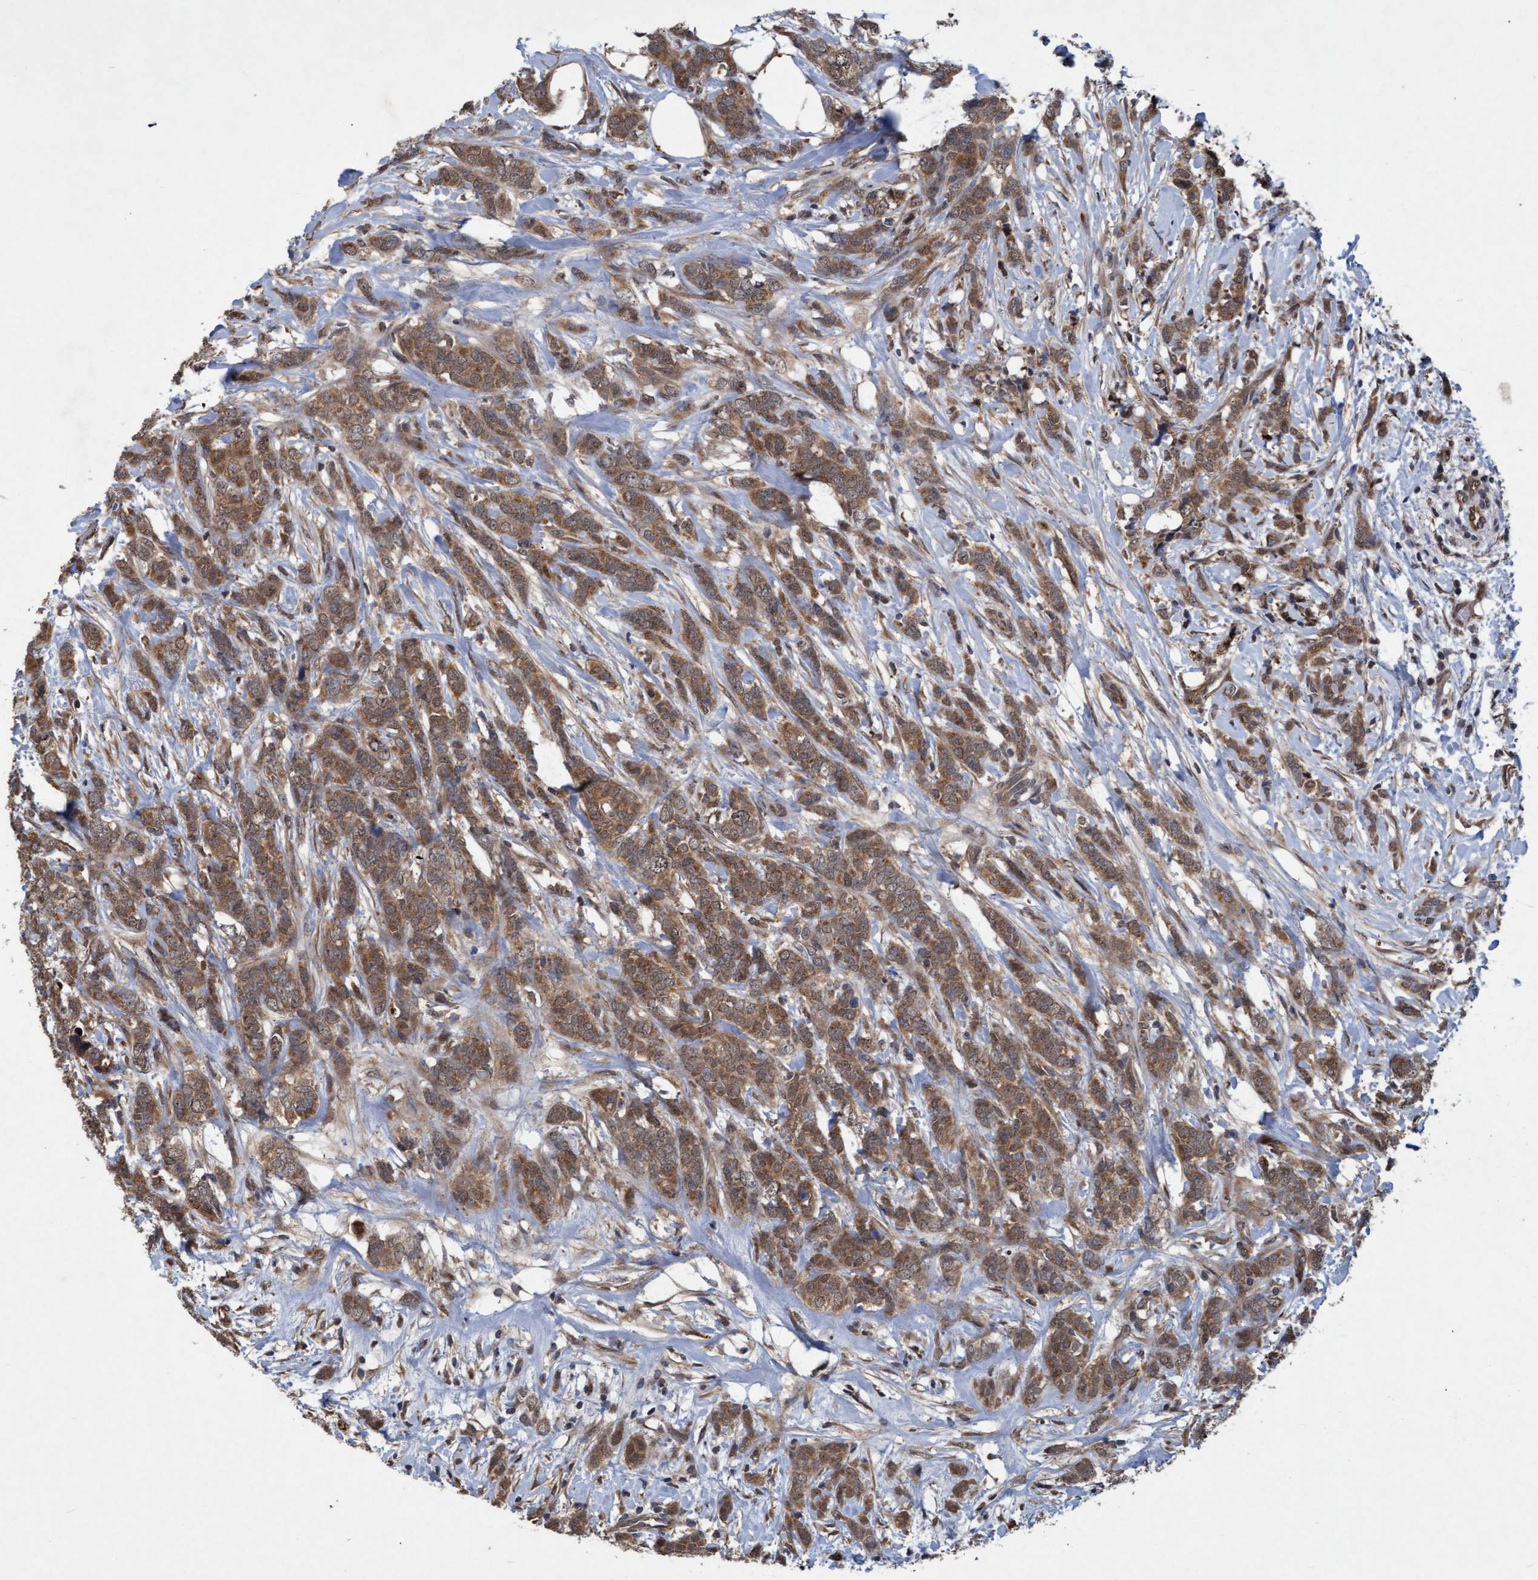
{"staining": {"intensity": "moderate", "quantity": ">75%", "location": "cytoplasmic/membranous,nuclear"}, "tissue": "breast cancer", "cell_type": "Tumor cells", "image_type": "cancer", "snomed": [{"axis": "morphology", "description": "Lobular carcinoma"}, {"axis": "topography", "description": "Skin"}, {"axis": "topography", "description": "Breast"}], "caption": "The image displays staining of breast lobular carcinoma, revealing moderate cytoplasmic/membranous and nuclear protein positivity (brown color) within tumor cells. (Stains: DAB (3,3'-diaminobenzidine) in brown, nuclei in blue, Microscopy: brightfield microscopy at high magnification).", "gene": "PSMB6", "patient": {"sex": "female", "age": 46}}